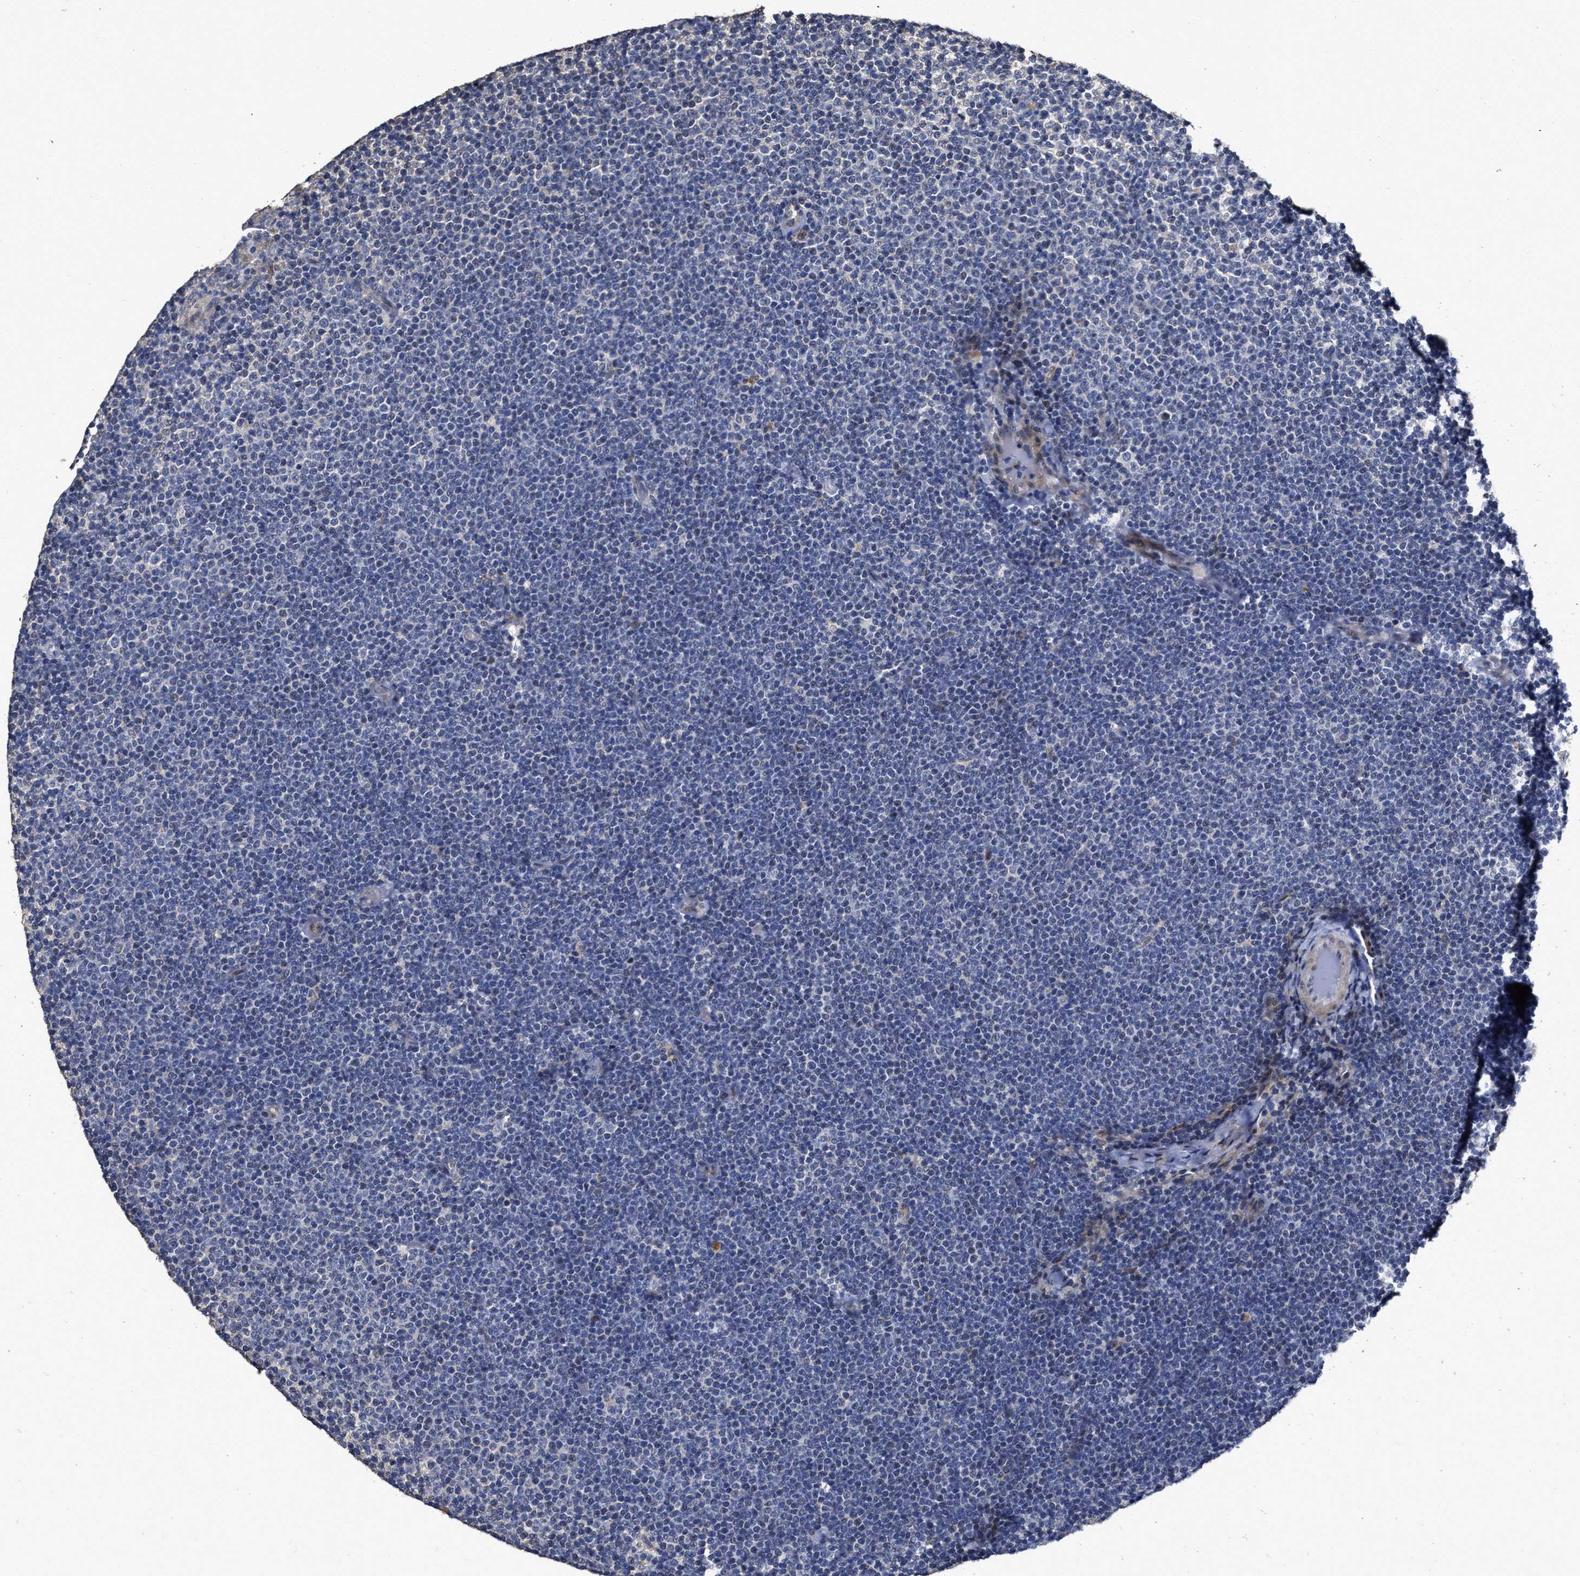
{"staining": {"intensity": "negative", "quantity": "none", "location": "none"}, "tissue": "lymphoma", "cell_type": "Tumor cells", "image_type": "cancer", "snomed": [{"axis": "morphology", "description": "Malignant lymphoma, non-Hodgkin's type, Low grade"}, {"axis": "topography", "description": "Lymph node"}], "caption": "There is no significant staining in tumor cells of lymphoma.", "gene": "ZFAT", "patient": {"sex": "female", "age": 53}}